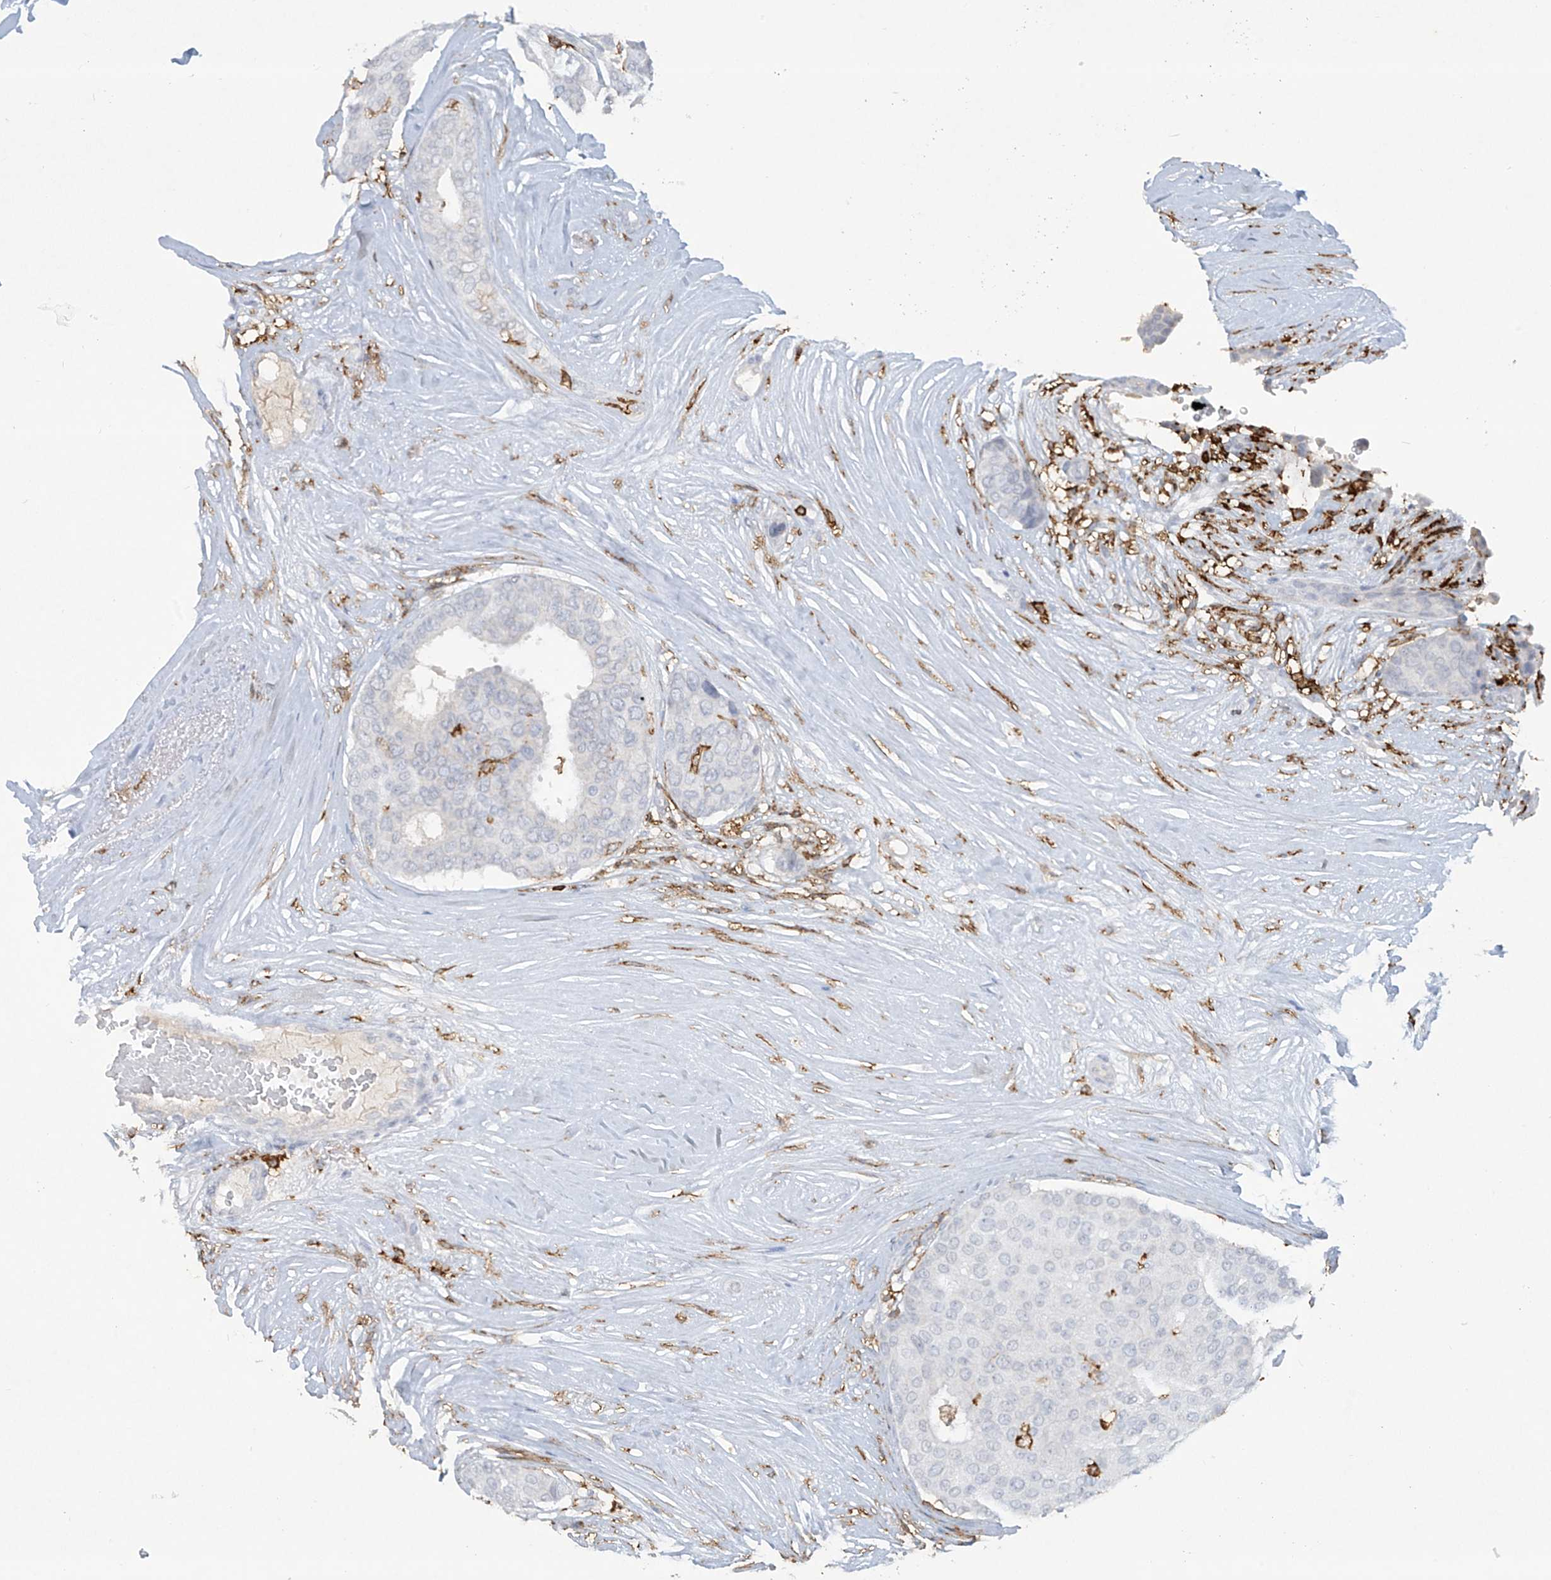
{"staining": {"intensity": "negative", "quantity": "none", "location": "none"}, "tissue": "breast cancer", "cell_type": "Tumor cells", "image_type": "cancer", "snomed": [{"axis": "morphology", "description": "Duct carcinoma"}, {"axis": "topography", "description": "Breast"}], "caption": "Tumor cells show no significant positivity in breast infiltrating ductal carcinoma.", "gene": "FCGR3A", "patient": {"sex": "female", "age": 75}}